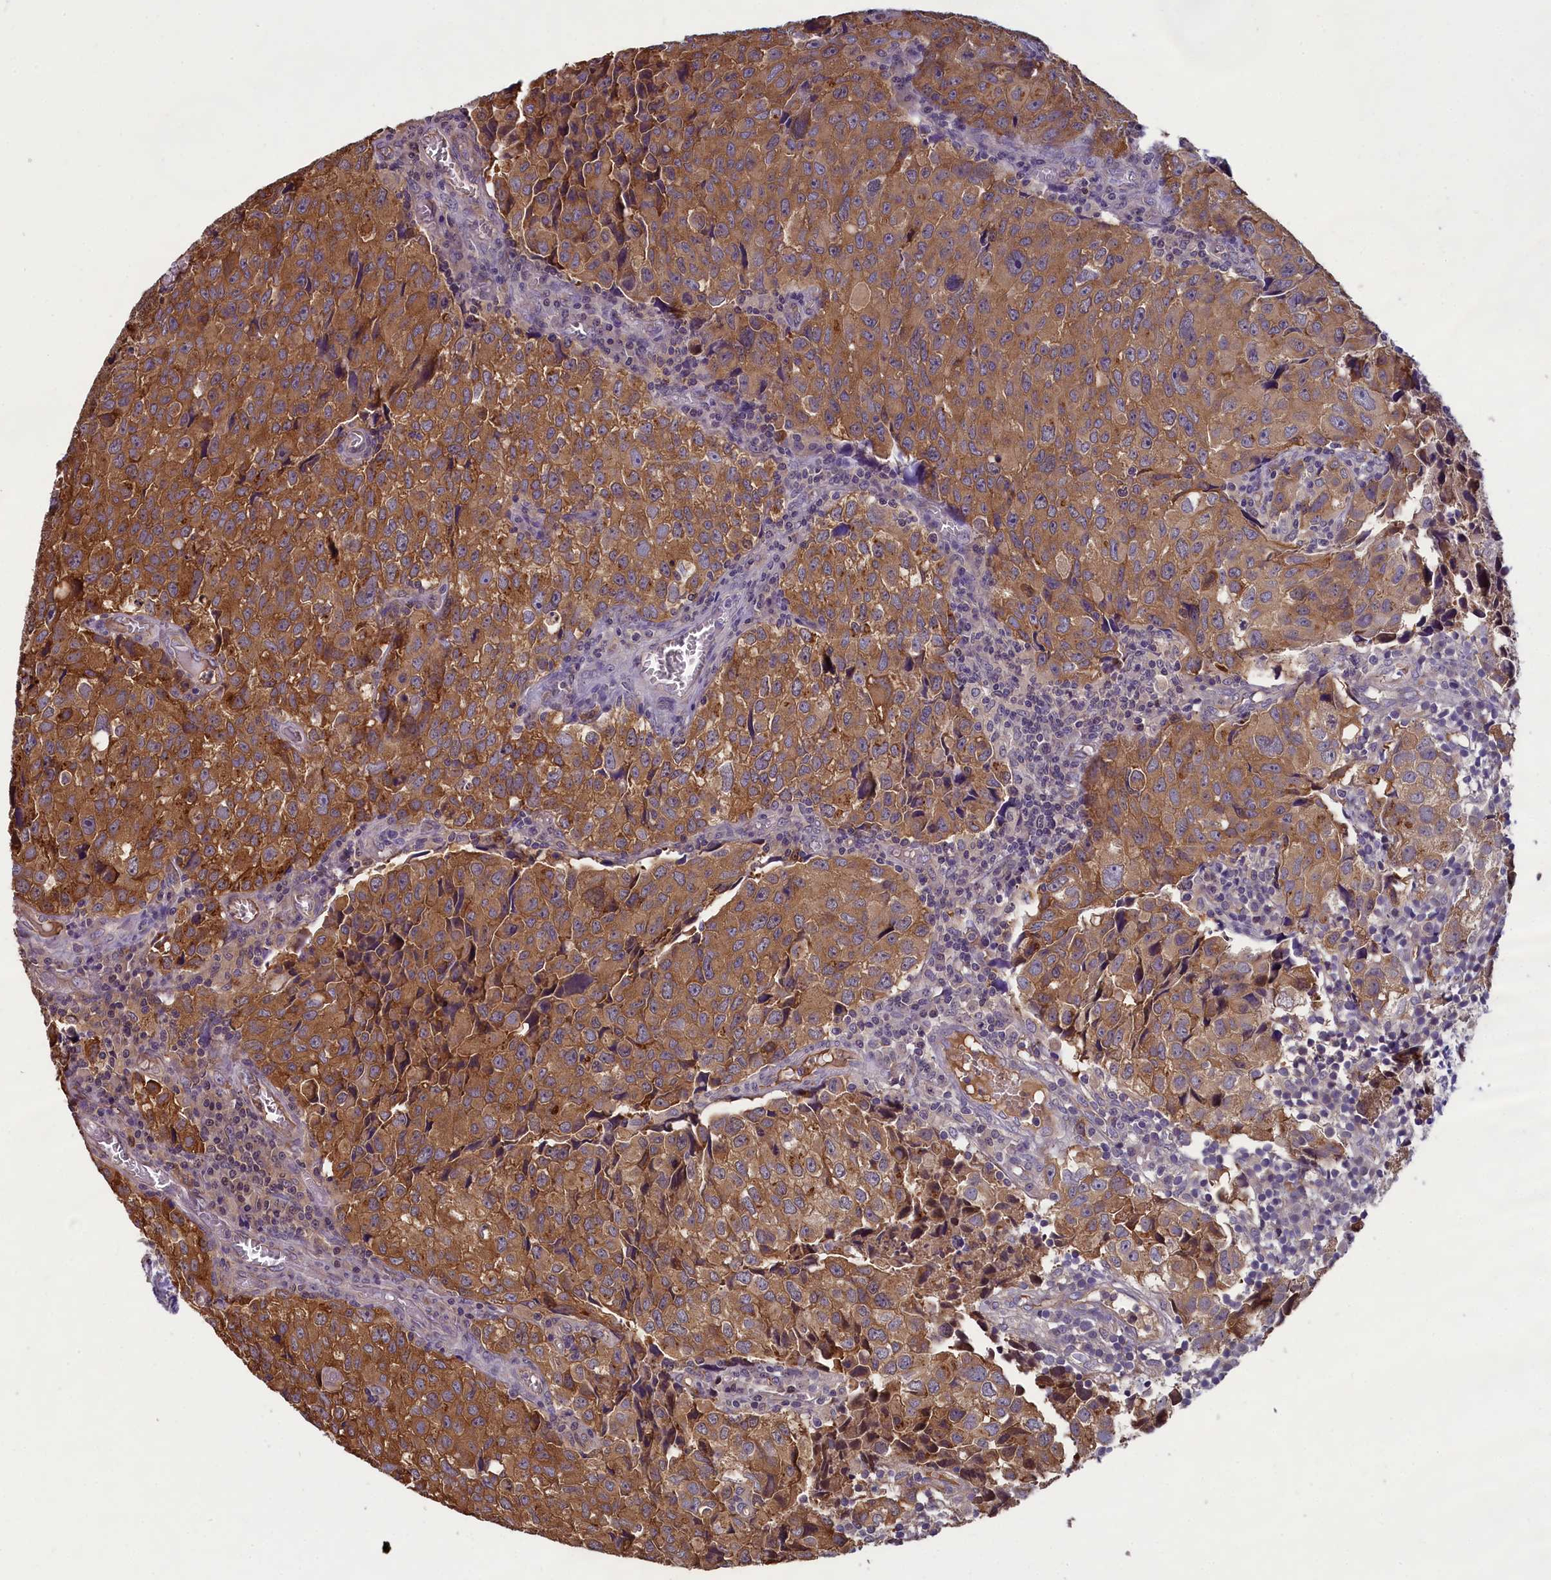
{"staining": {"intensity": "moderate", "quantity": ">75%", "location": "cytoplasmic/membranous"}, "tissue": "urothelial cancer", "cell_type": "Tumor cells", "image_type": "cancer", "snomed": [{"axis": "morphology", "description": "Urothelial carcinoma, High grade"}, {"axis": "topography", "description": "Urinary bladder"}], "caption": "A medium amount of moderate cytoplasmic/membranous staining is seen in about >75% of tumor cells in urothelial carcinoma (high-grade) tissue.", "gene": "ABCC8", "patient": {"sex": "female", "age": 75}}